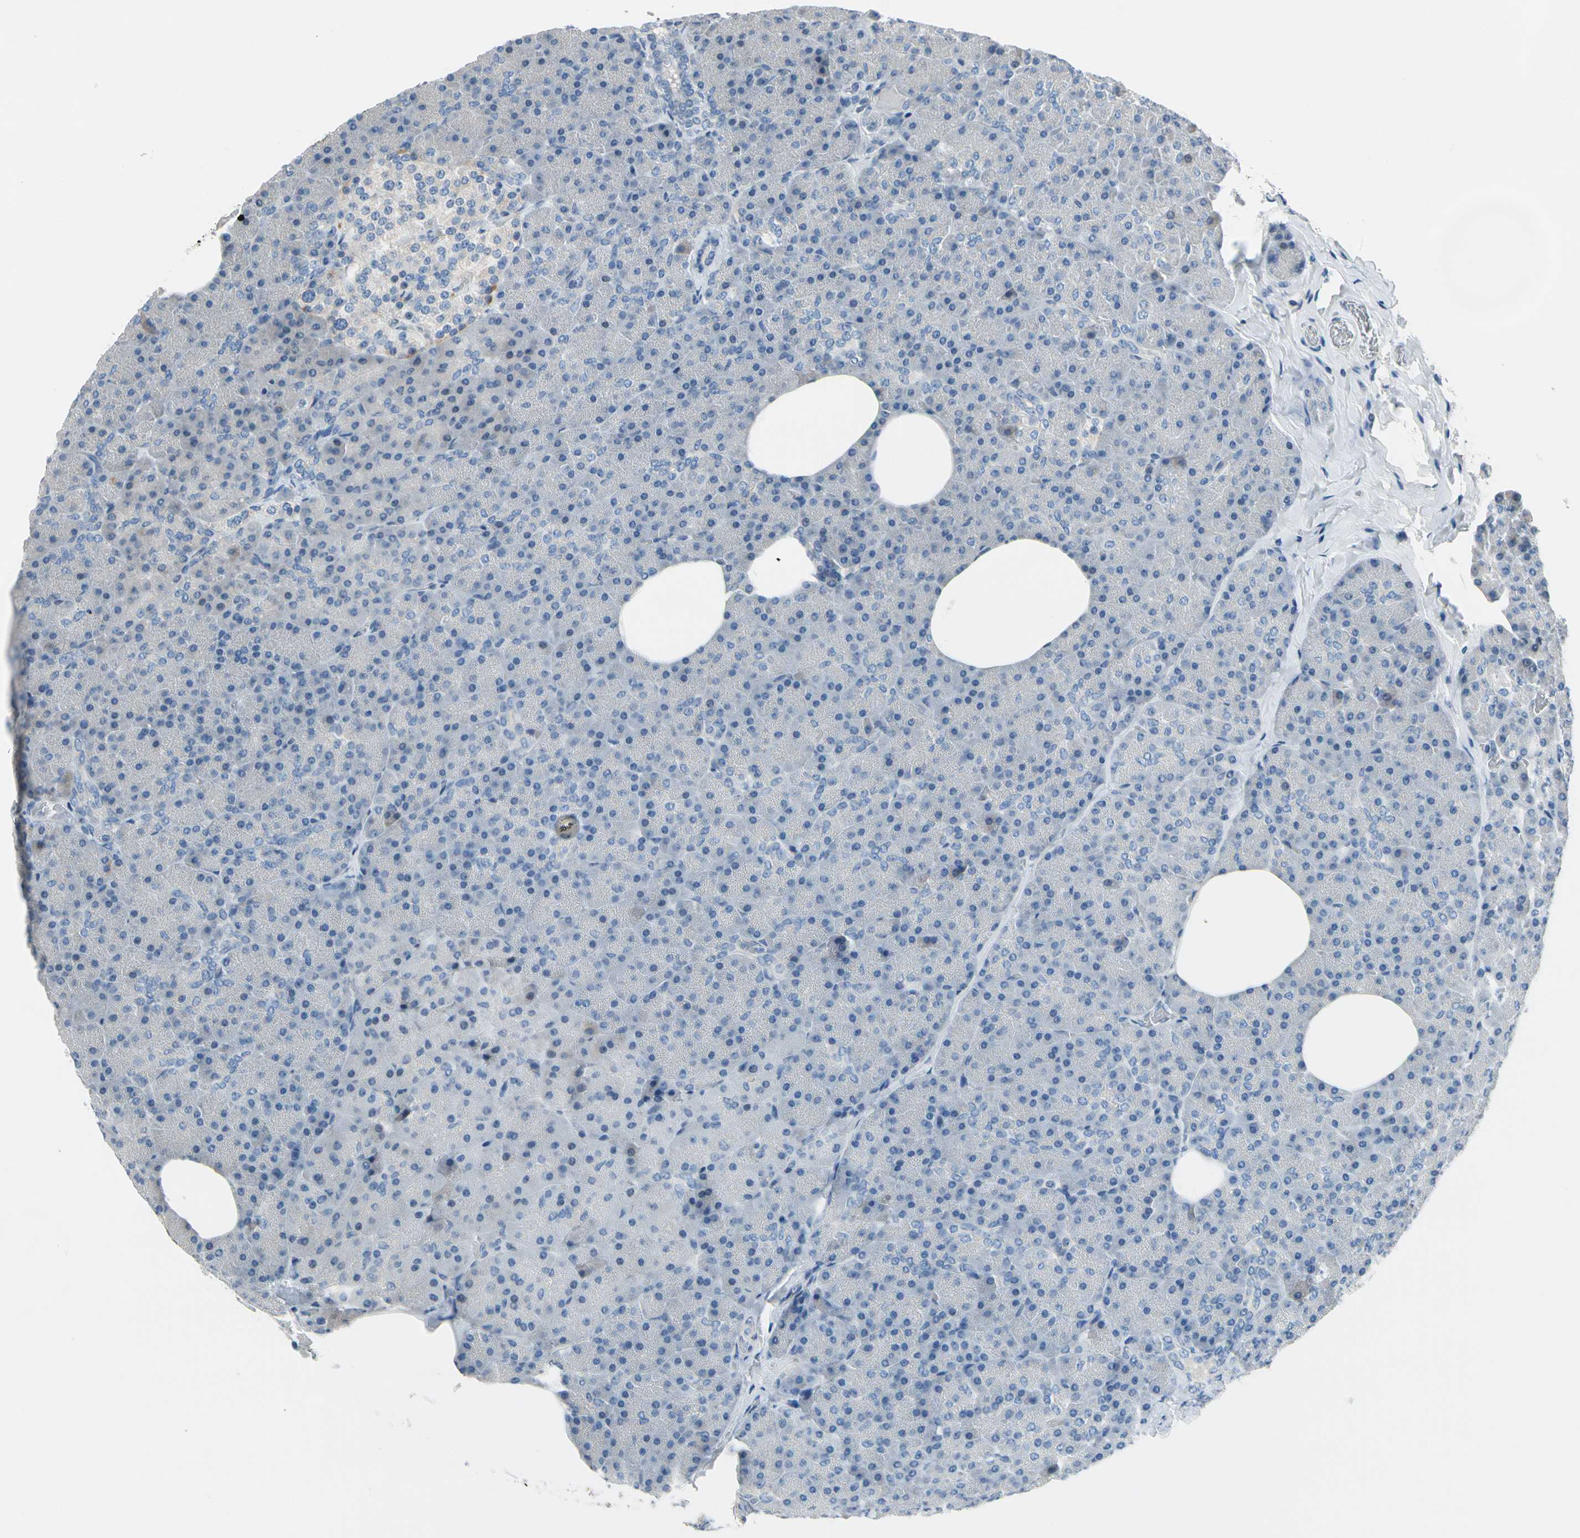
{"staining": {"intensity": "negative", "quantity": "none", "location": "none"}, "tissue": "pancreas", "cell_type": "Exocrine glandular cells", "image_type": "normal", "snomed": [{"axis": "morphology", "description": "Normal tissue, NOS"}, {"axis": "topography", "description": "Pancreas"}], "caption": "Human pancreas stained for a protein using immunohistochemistry (IHC) reveals no positivity in exocrine glandular cells.", "gene": "STK40", "patient": {"sex": "female", "age": 35}}